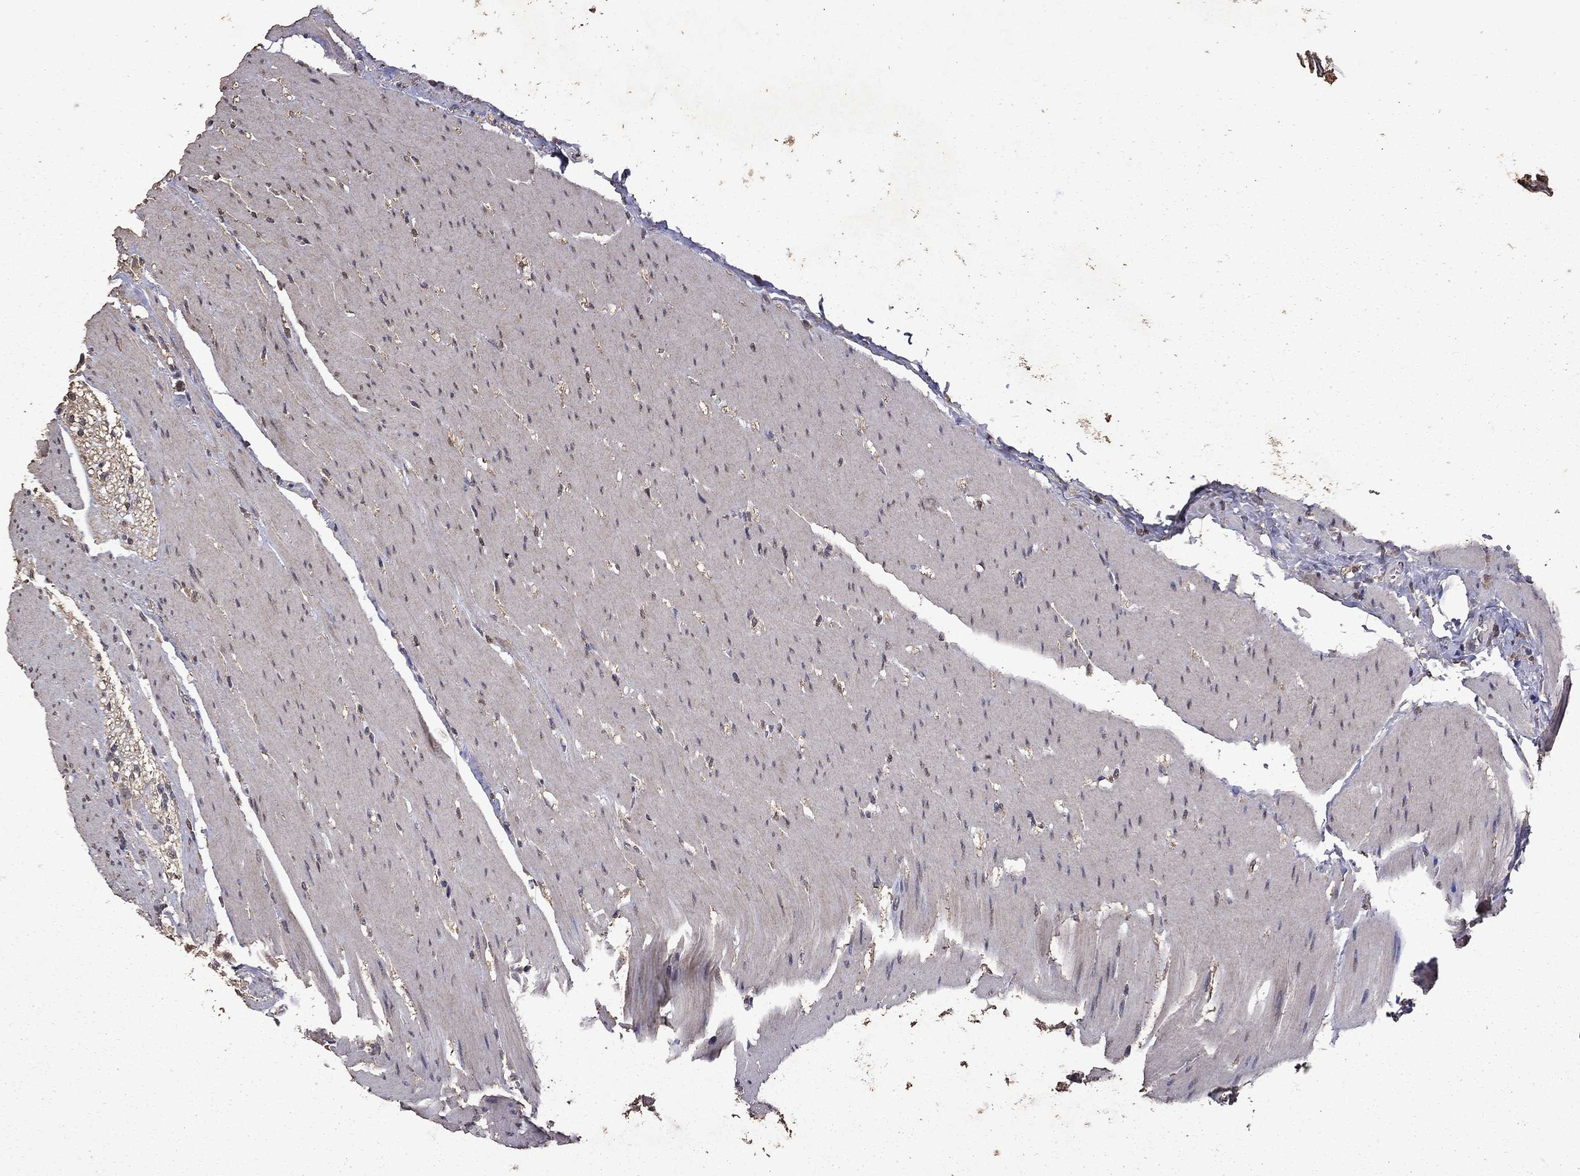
{"staining": {"intensity": "negative", "quantity": "none", "location": "none"}, "tissue": "colon", "cell_type": "Endothelial cells", "image_type": "normal", "snomed": [{"axis": "morphology", "description": "Normal tissue, NOS"}, {"axis": "topography", "description": "Colon"}], "caption": "A high-resolution photomicrograph shows immunohistochemistry staining of benign colon, which shows no significant staining in endothelial cells.", "gene": "SERPINA5", "patient": {"sex": "female", "age": 65}}